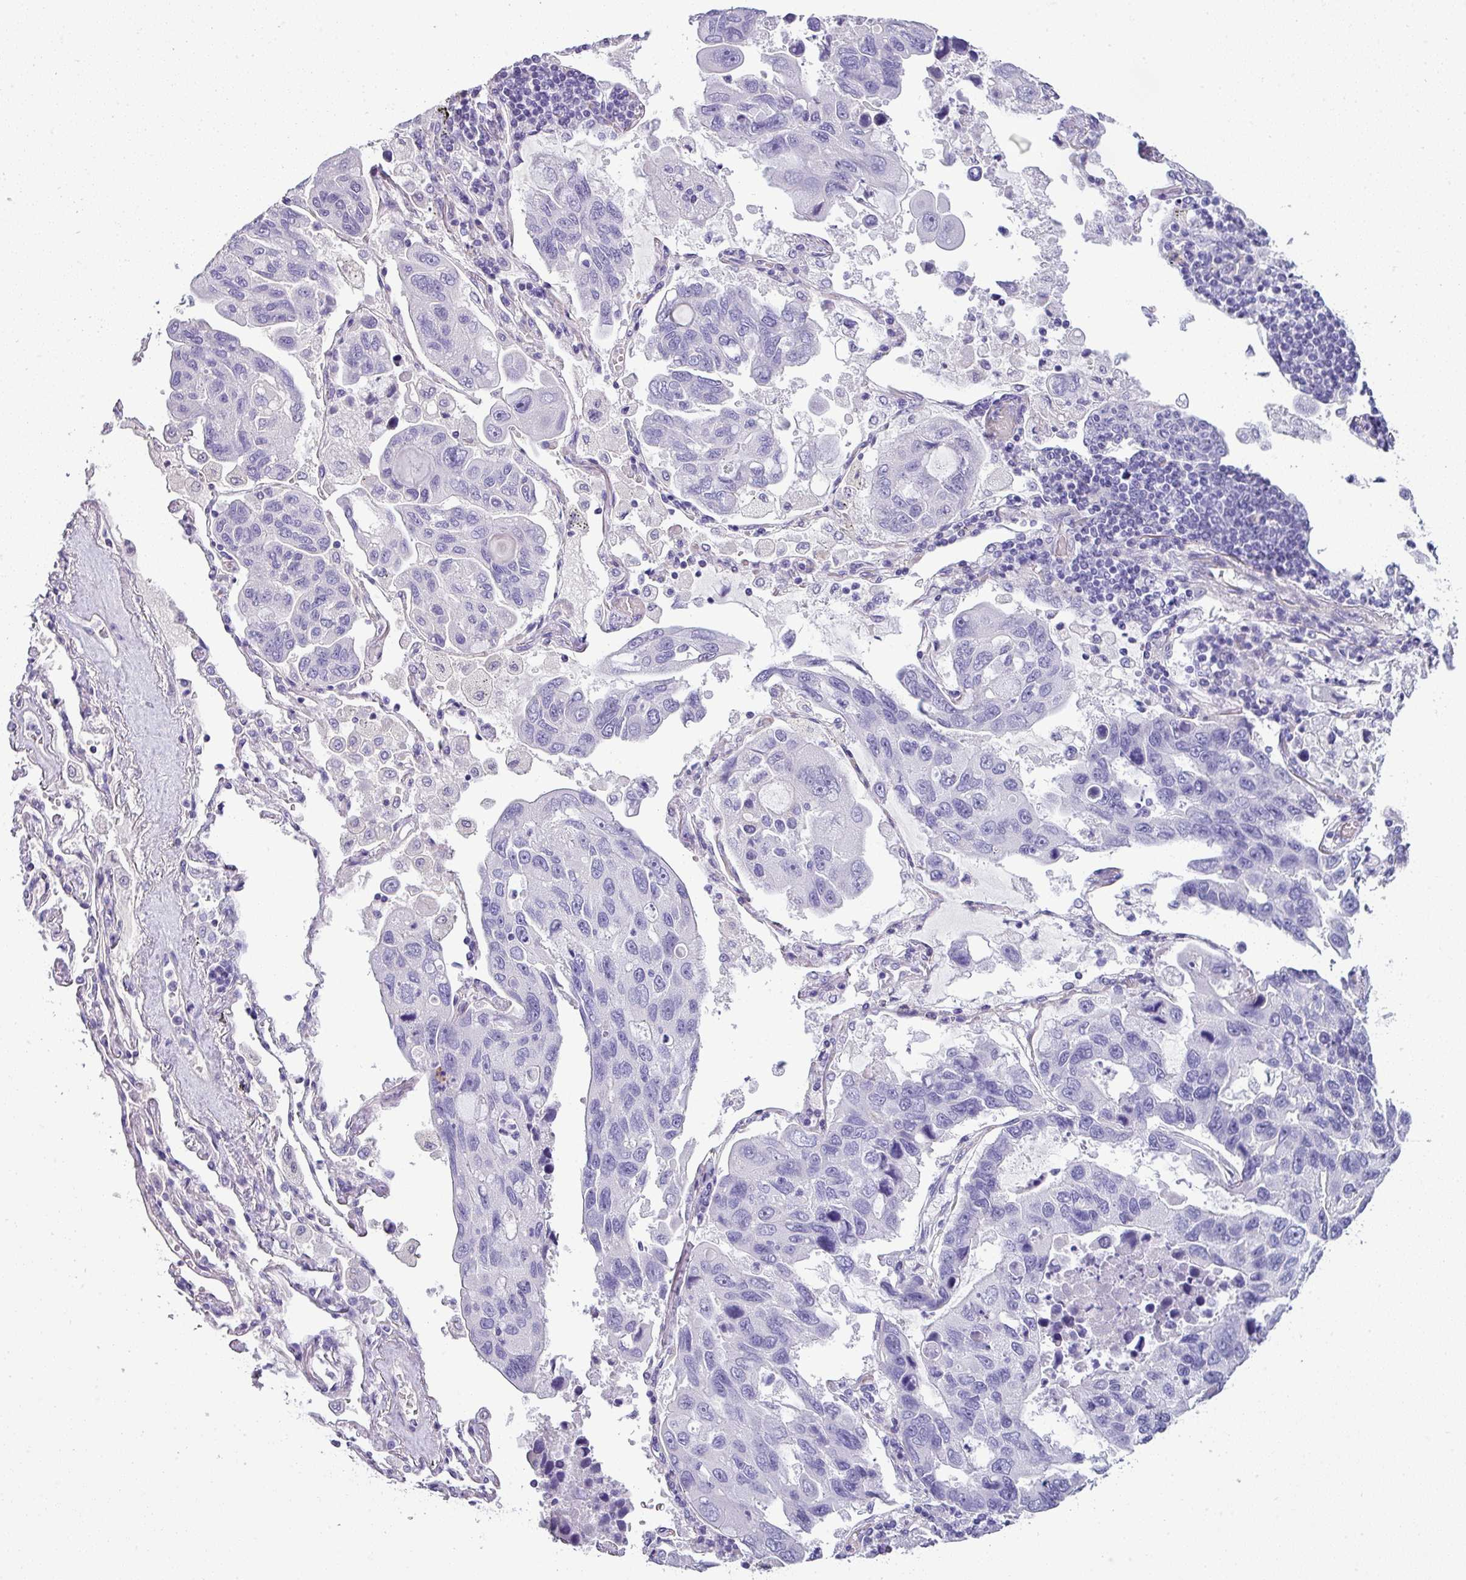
{"staining": {"intensity": "negative", "quantity": "none", "location": "none"}, "tissue": "lung cancer", "cell_type": "Tumor cells", "image_type": "cancer", "snomed": [{"axis": "morphology", "description": "Adenocarcinoma, NOS"}, {"axis": "topography", "description": "Lung"}], "caption": "Immunohistochemical staining of human lung adenocarcinoma displays no significant positivity in tumor cells.", "gene": "VCX2", "patient": {"sex": "male", "age": 64}}